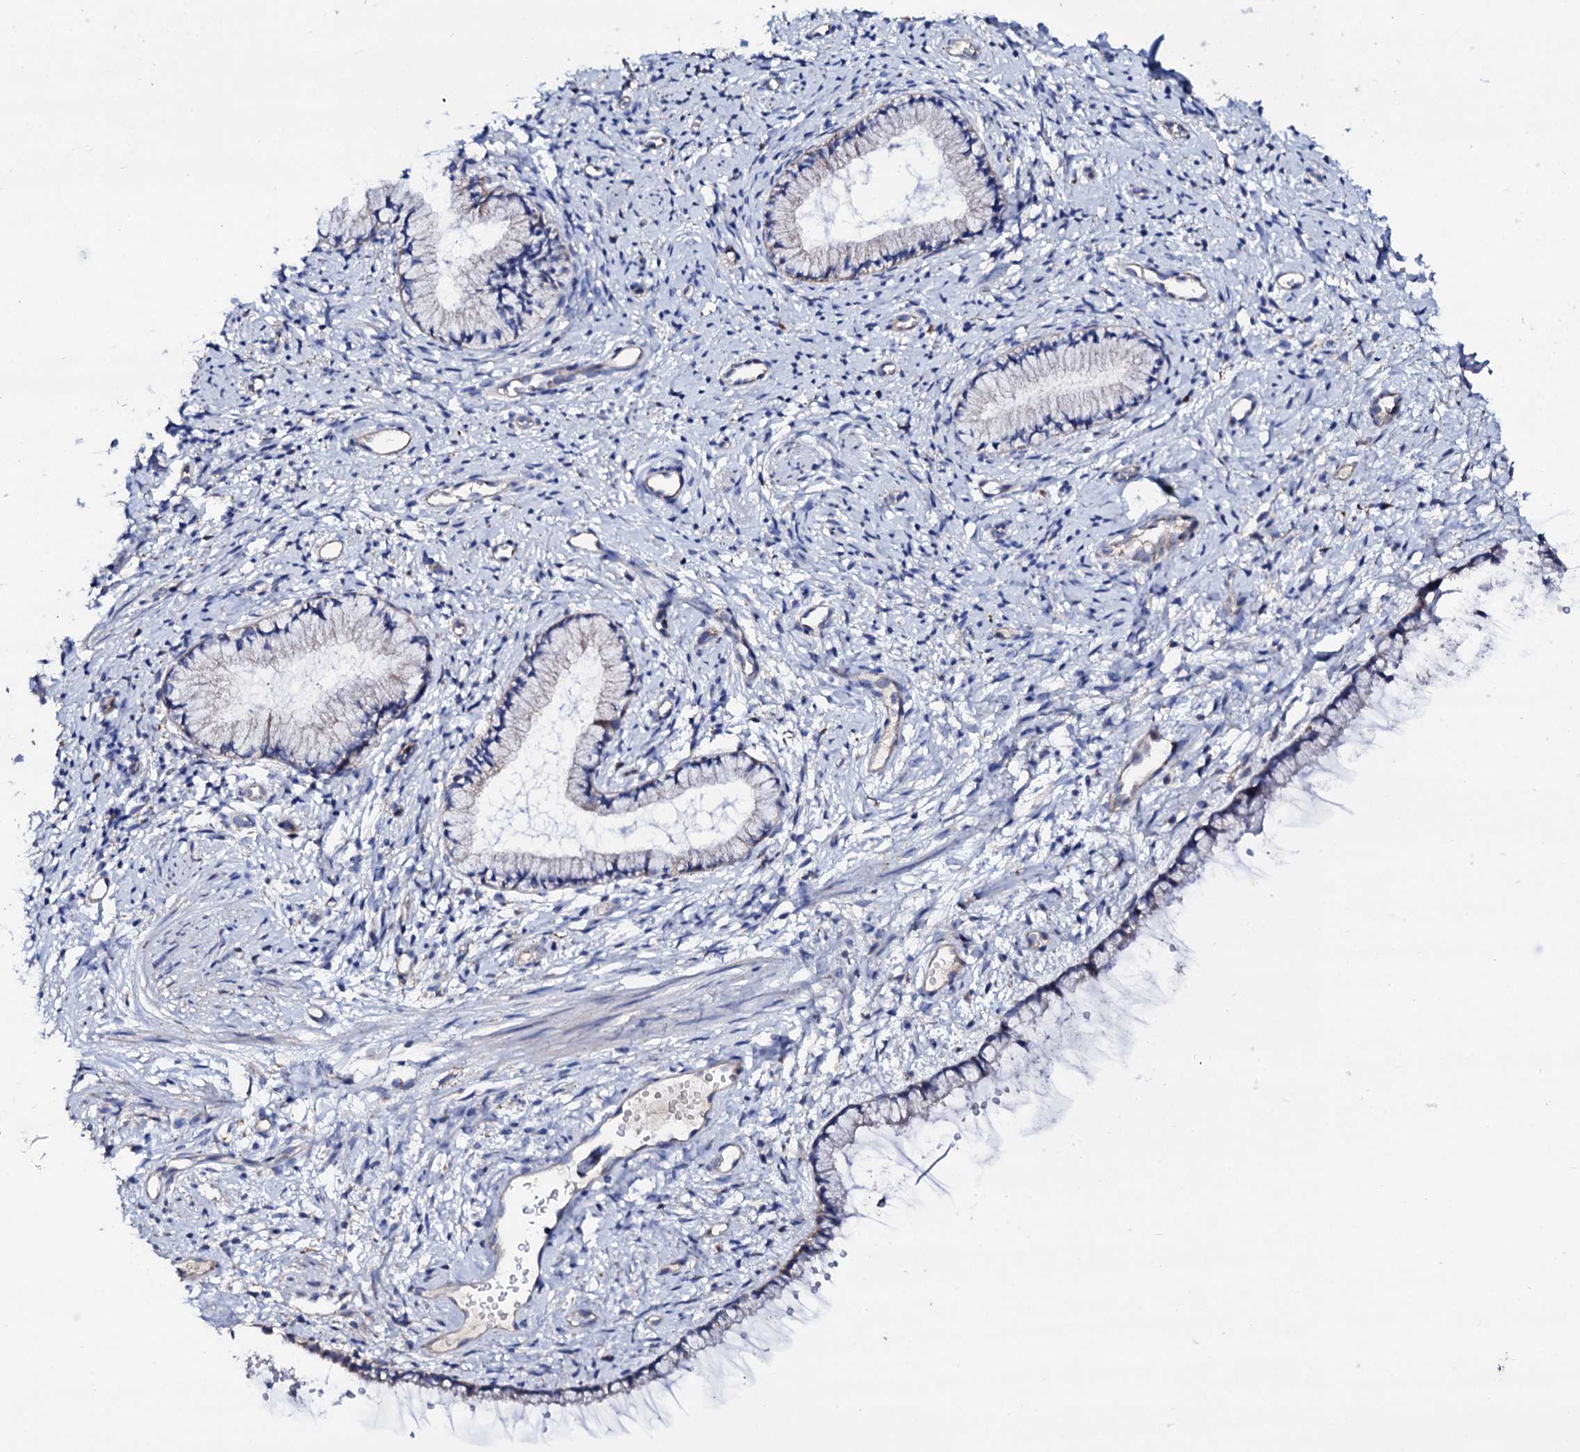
{"staining": {"intensity": "moderate", "quantity": "<25%", "location": "cytoplasmic/membranous"}, "tissue": "cervix", "cell_type": "Glandular cells", "image_type": "normal", "snomed": [{"axis": "morphology", "description": "Normal tissue, NOS"}, {"axis": "topography", "description": "Cervix"}], "caption": "About <25% of glandular cells in benign cervix show moderate cytoplasmic/membranous protein positivity as visualized by brown immunohistochemical staining.", "gene": "TCAF2C", "patient": {"sex": "female", "age": 57}}